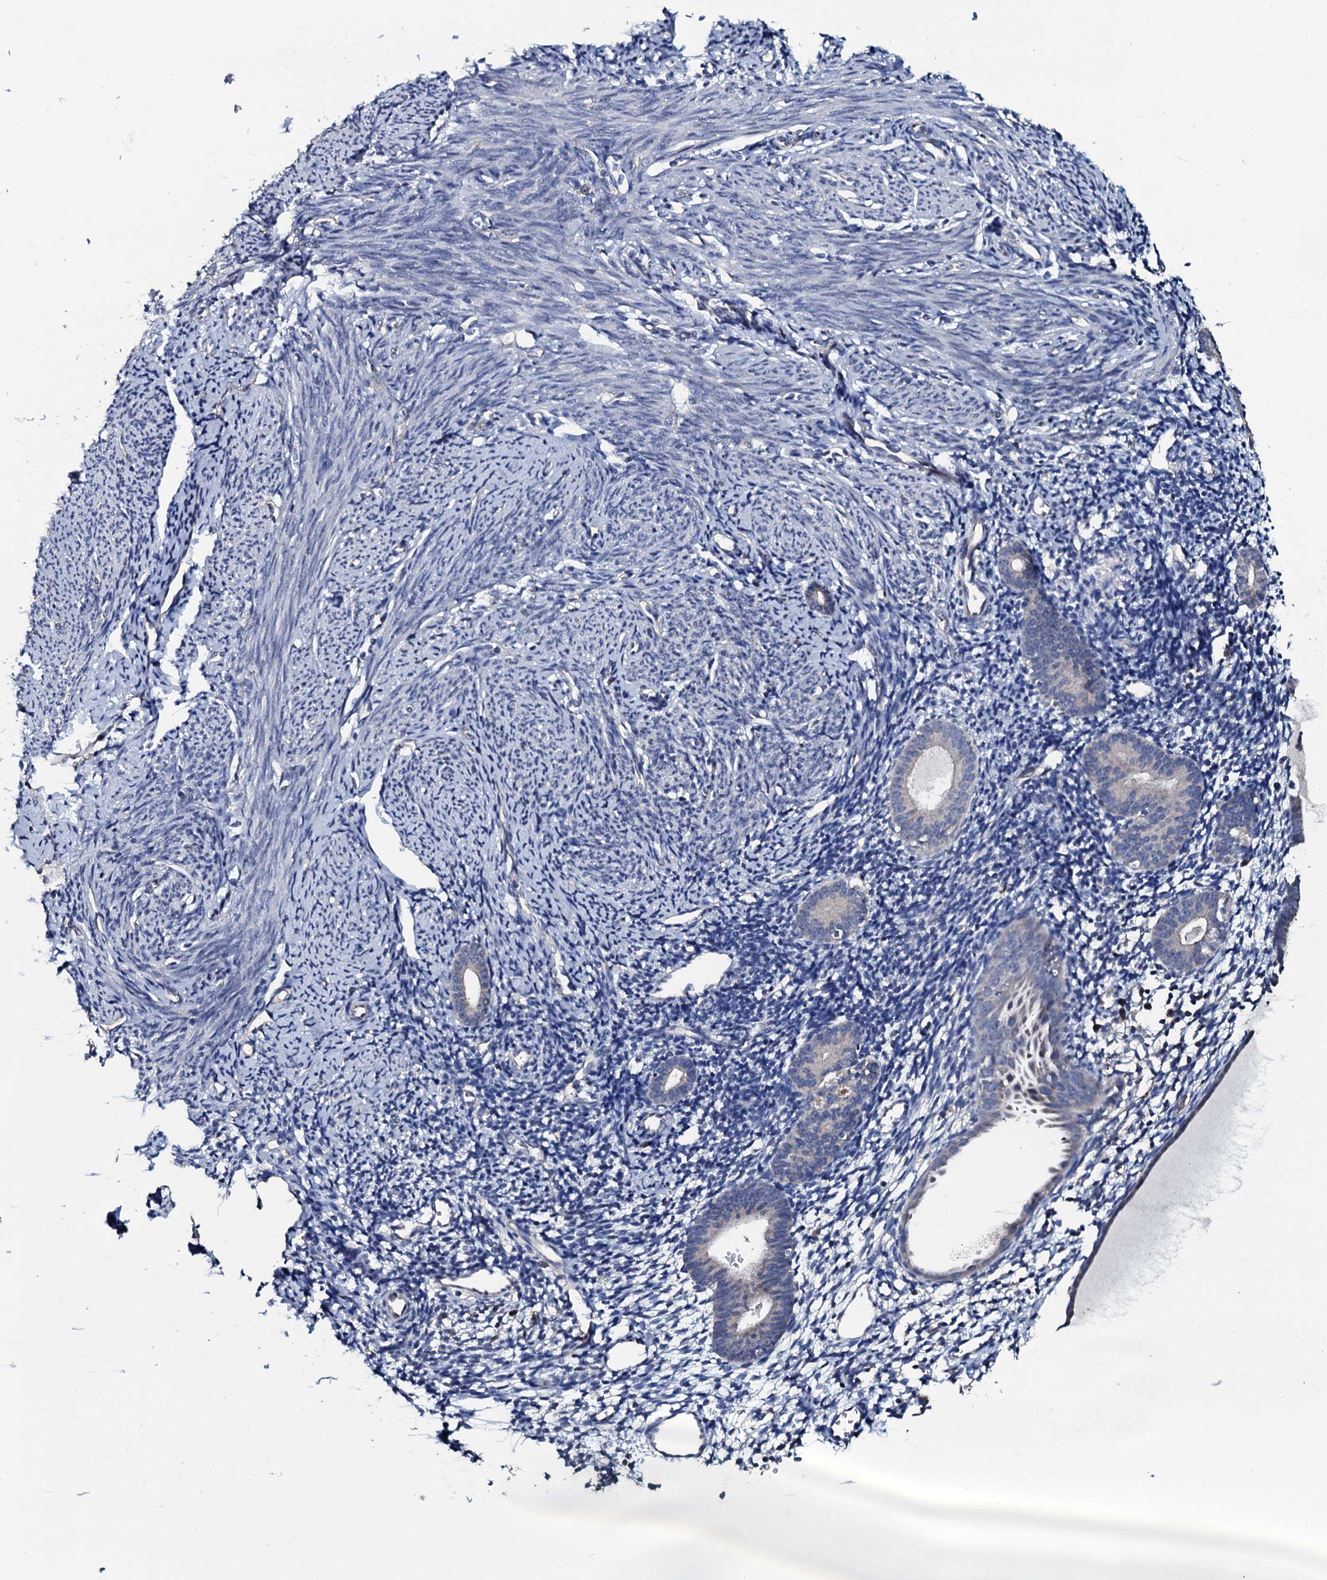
{"staining": {"intensity": "negative", "quantity": "none", "location": "none"}, "tissue": "endometrium", "cell_type": "Cells in endometrial stroma", "image_type": "normal", "snomed": [{"axis": "morphology", "description": "Normal tissue, NOS"}, {"axis": "topography", "description": "Endometrium"}], "caption": "Human endometrium stained for a protein using immunohistochemistry displays no positivity in cells in endometrial stroma.", "gene": "IL12B", "patient": {"sex": "female", "age": 56}}